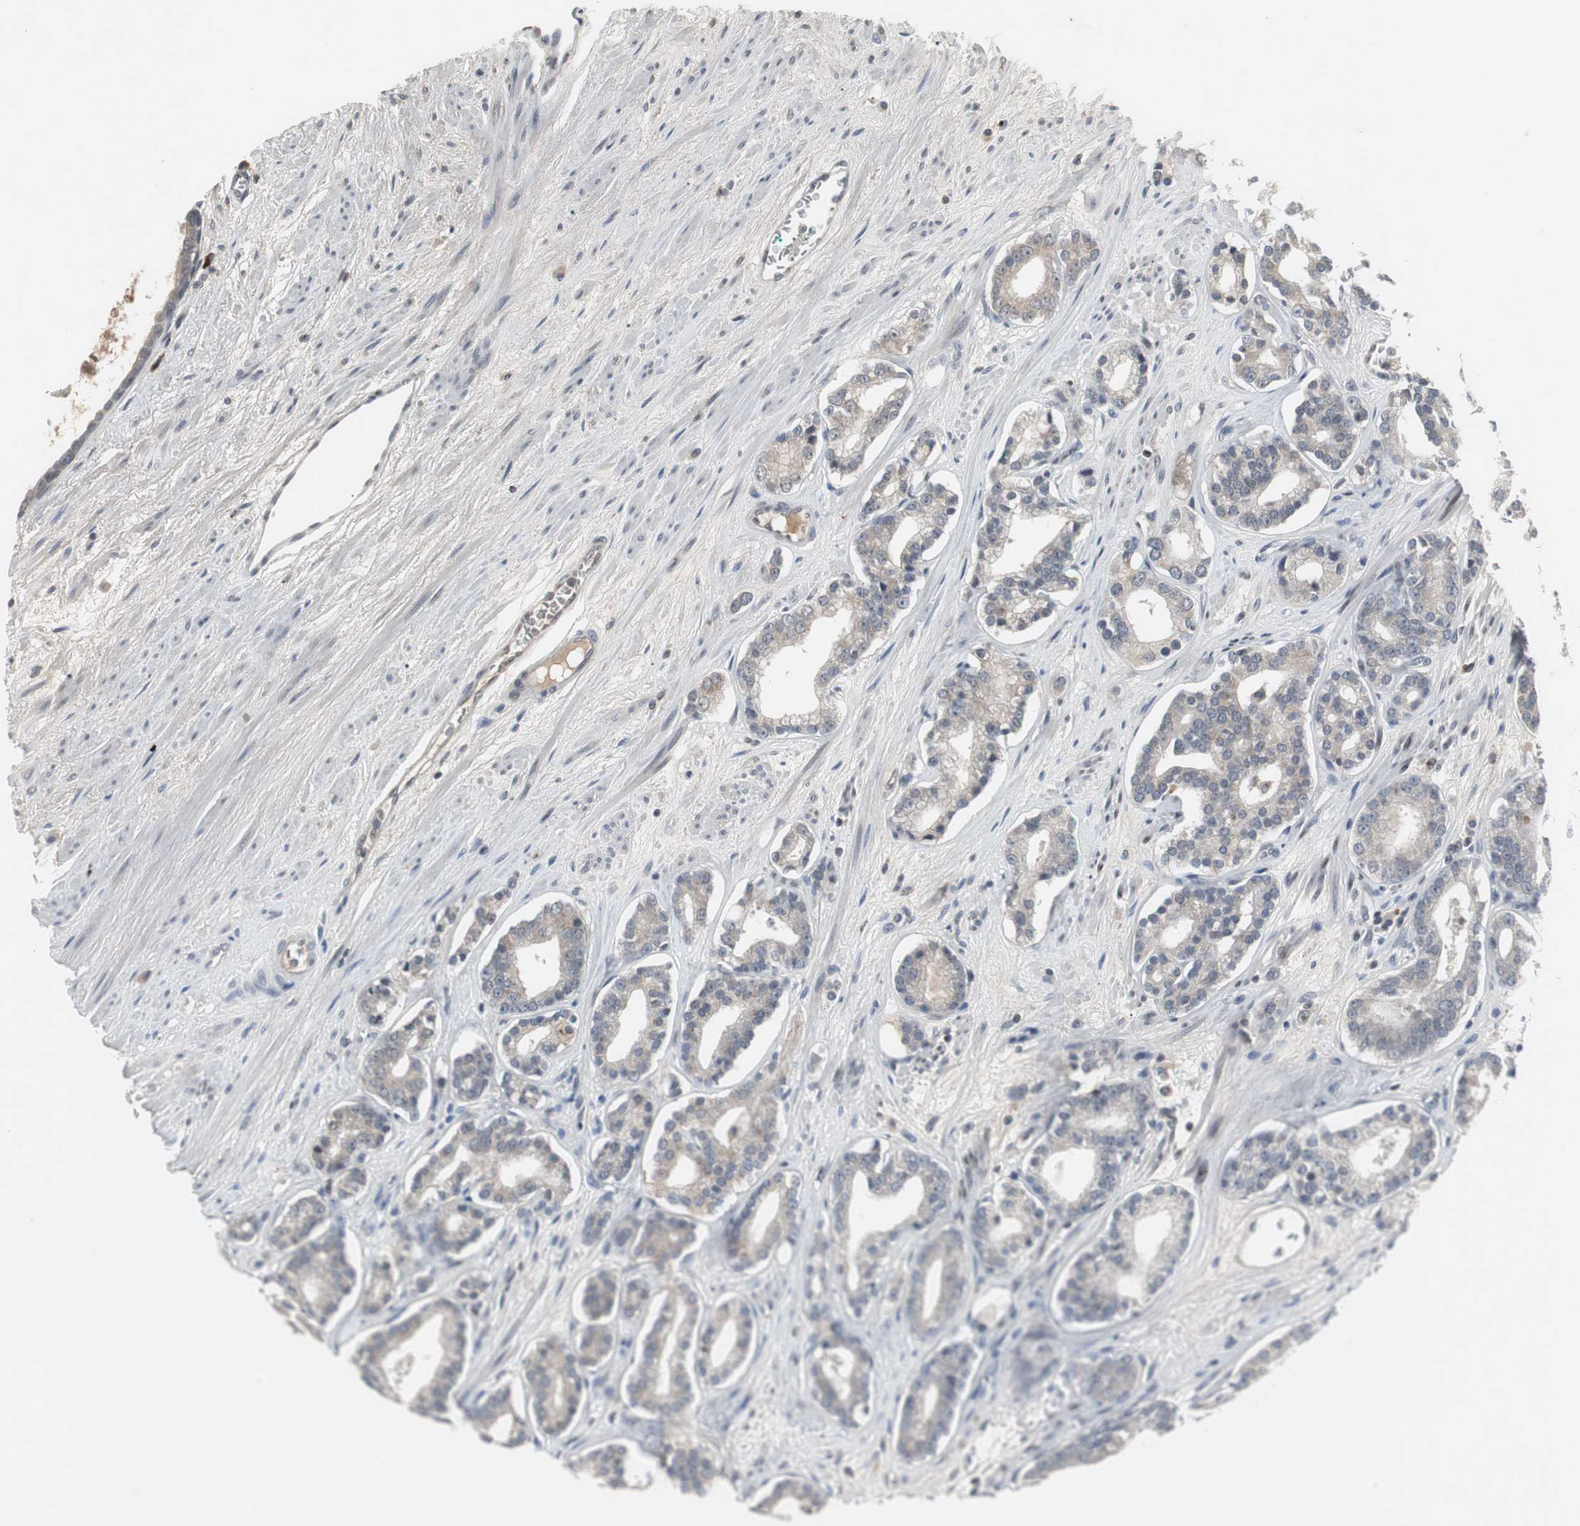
{"staining": {"intensity": "weak", "quantity": "25%-75%", "location": "cytoplasmic/membranous"}, "tissue": "prostate cancer", "cell_type": "Tumor cells", "image_type": "cancer", "snomed": [{"axis": "morphology", "description": "Adenocarcinoma, Low grade"}, {"axis": "topography", "description": "Prostate"}], "caption": "High-power microscopy captured an IHC histopathology image of prostate low-grade adenocarcinoma, revealing weak cytoplasmic/membranous positivity in about 25%-75% of tumor cells.", "gene": "ZNF396", "patient": {"sex": "male", "age": 63}}